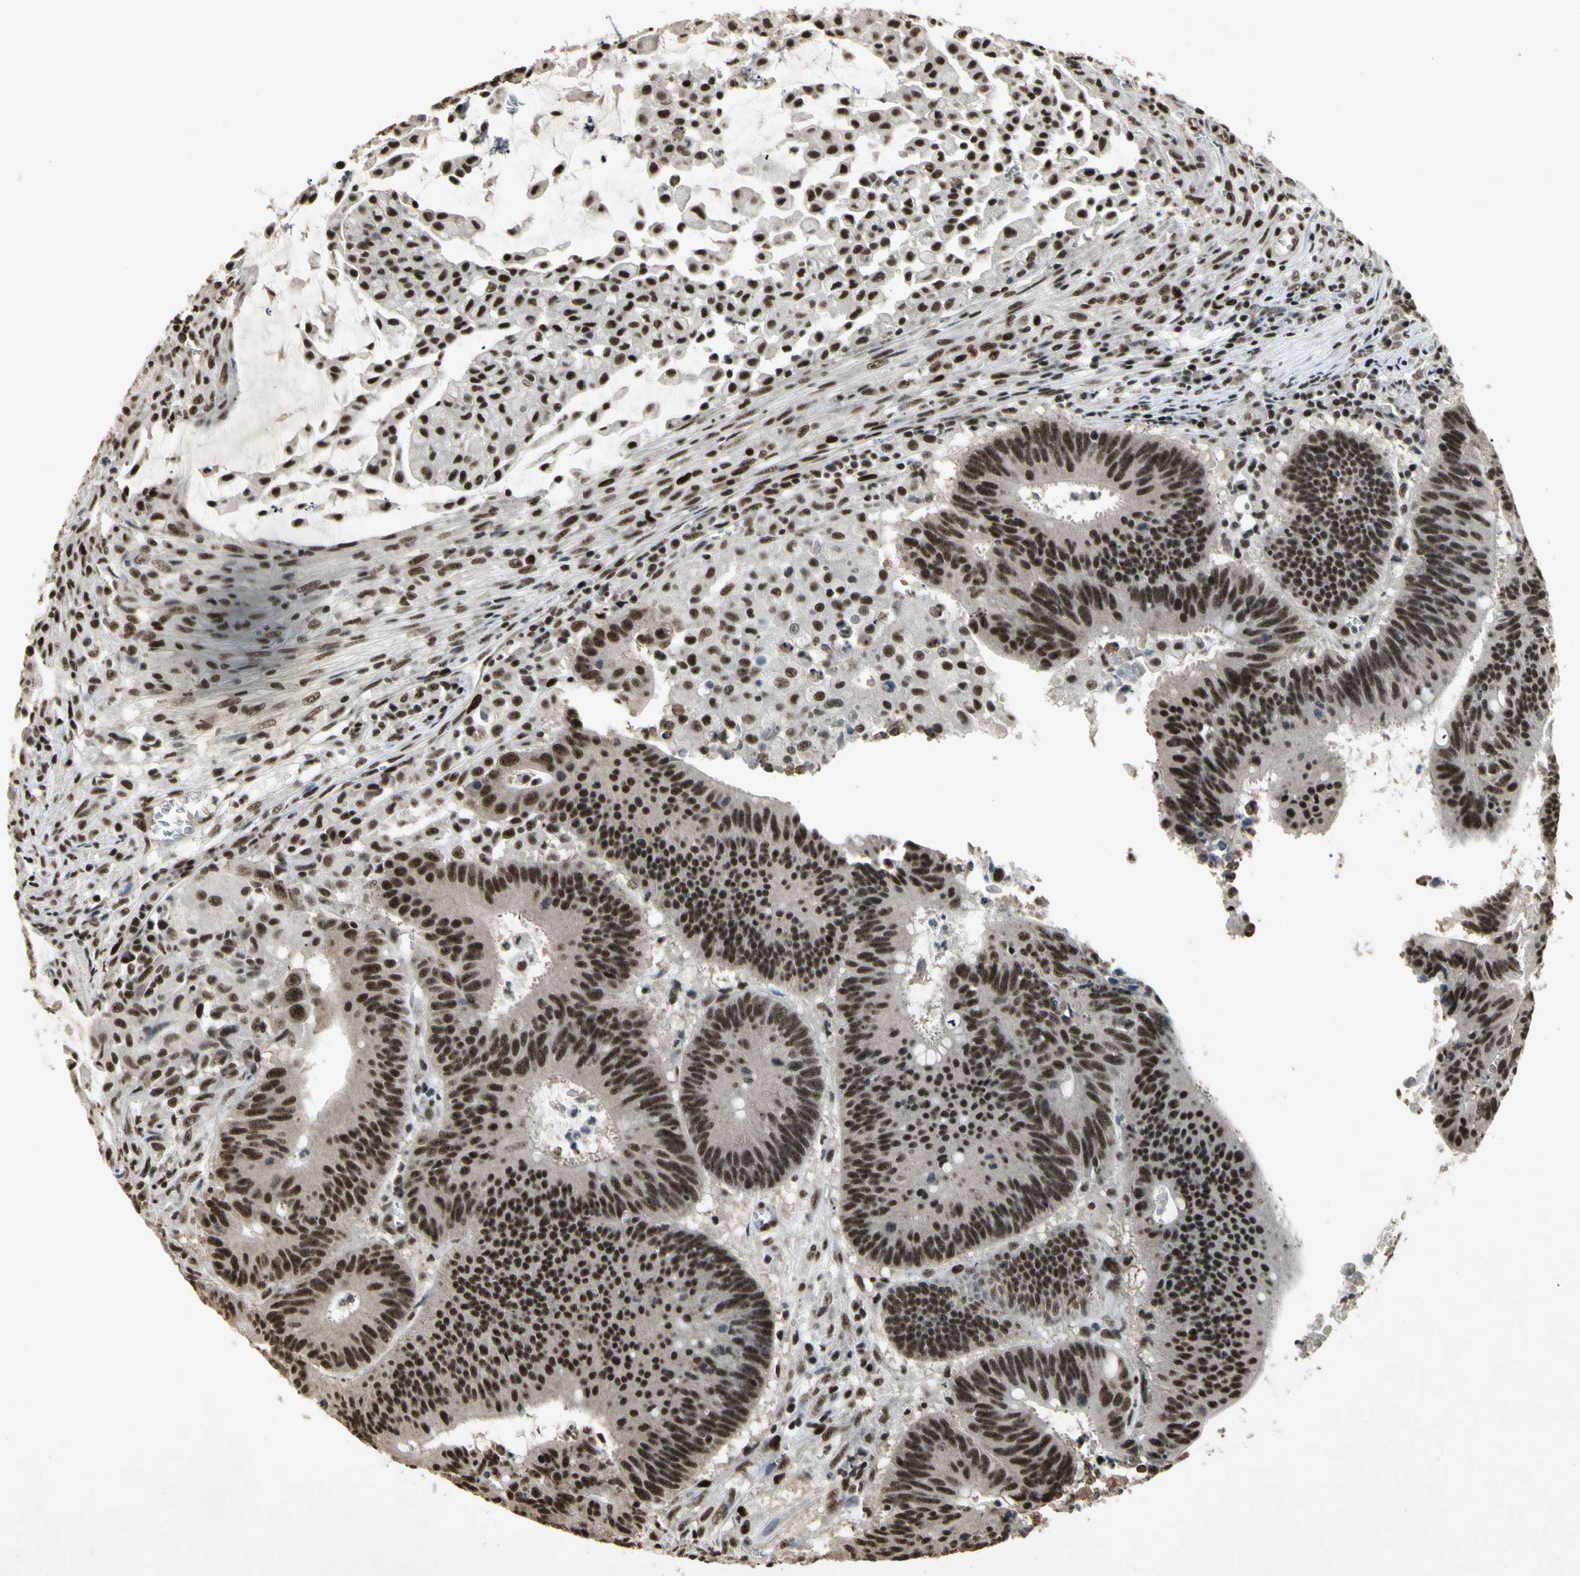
{"staining": {"intensity": "strong", "quantity": ">75%", "location": "nuclear"}, "tissue": "colorectal cancer", "cell_type": "Tumor cells", "image_type": "cancer", "snomed": [{"axis": "morphology", "description": "Adenocarcinoma, NOS"}, {"axis": "topography", "description": "Colon"}], "caption": "The immunohistochemical stain shows strong nuclear staining in tumor cells of adenocarcinoma (colorectal) tissue. (DAB IHC, brown staining for protein, blue staining for nuclei).", "gene": "TBX2", "patient": {"sex": "male", "age": 45}}